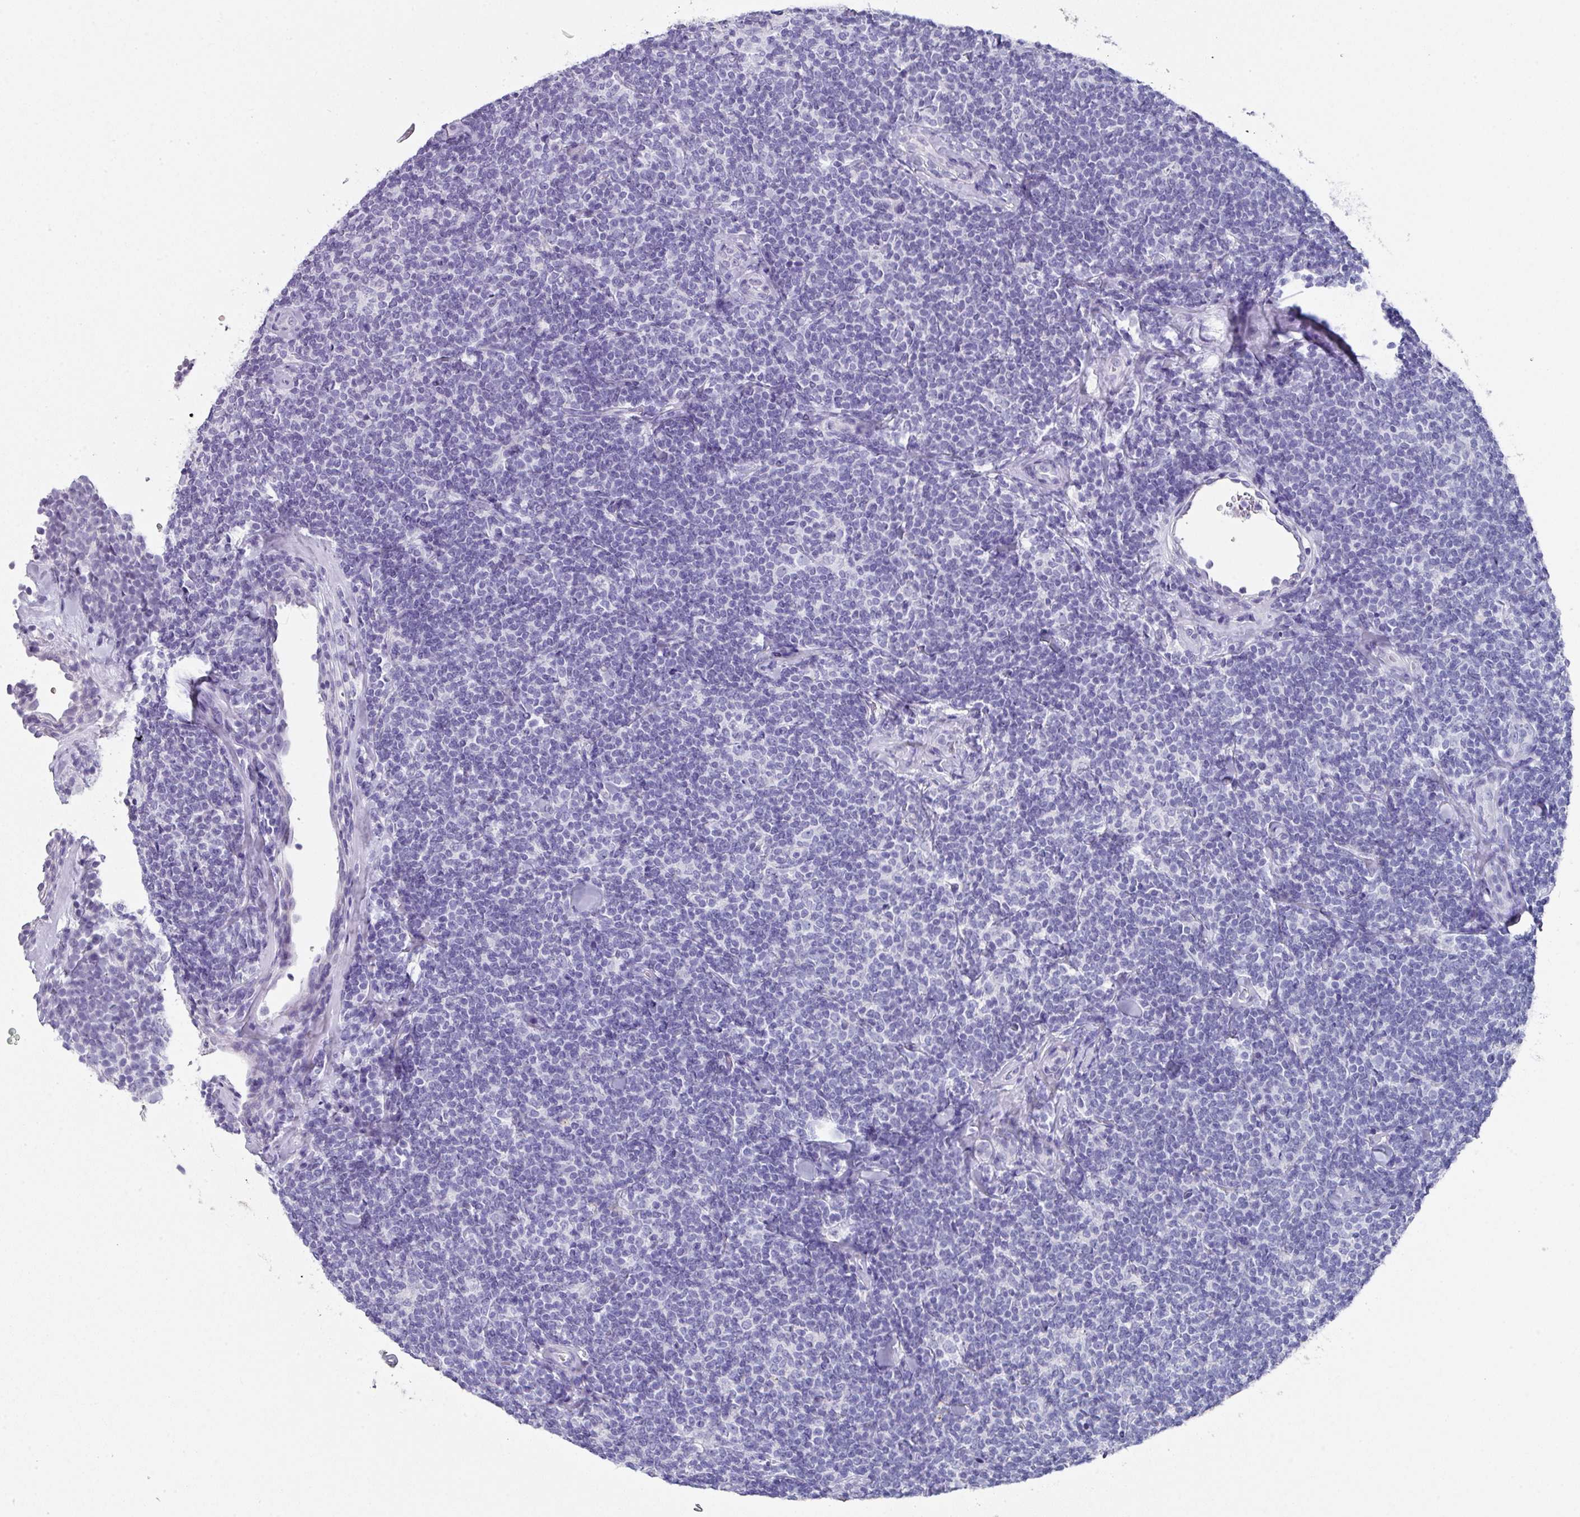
{"staining": {"intensity": "negative", "quantity": "none", "location": "none"}, "tissue": "lymphoma", "cell_type": "Tumor cells", "image_type": "cancer", "snomed": [{"axis": "morphology", "description": "Malignant lymphoma, non-Hodgkin's type, Low grade"}, {"axis": "topography", "description": "Lymph node"}], "caption": "A high-resolution histopathology image shows immunohistochemistry staining of lymphoma, which displays no significant staining in tumor cells. (Brightfield microscopy of DAB immunohistochemistry (IHC) at high magnification).", "gene": "PEX10", "patient": {"sex": "female", "age": 56}}